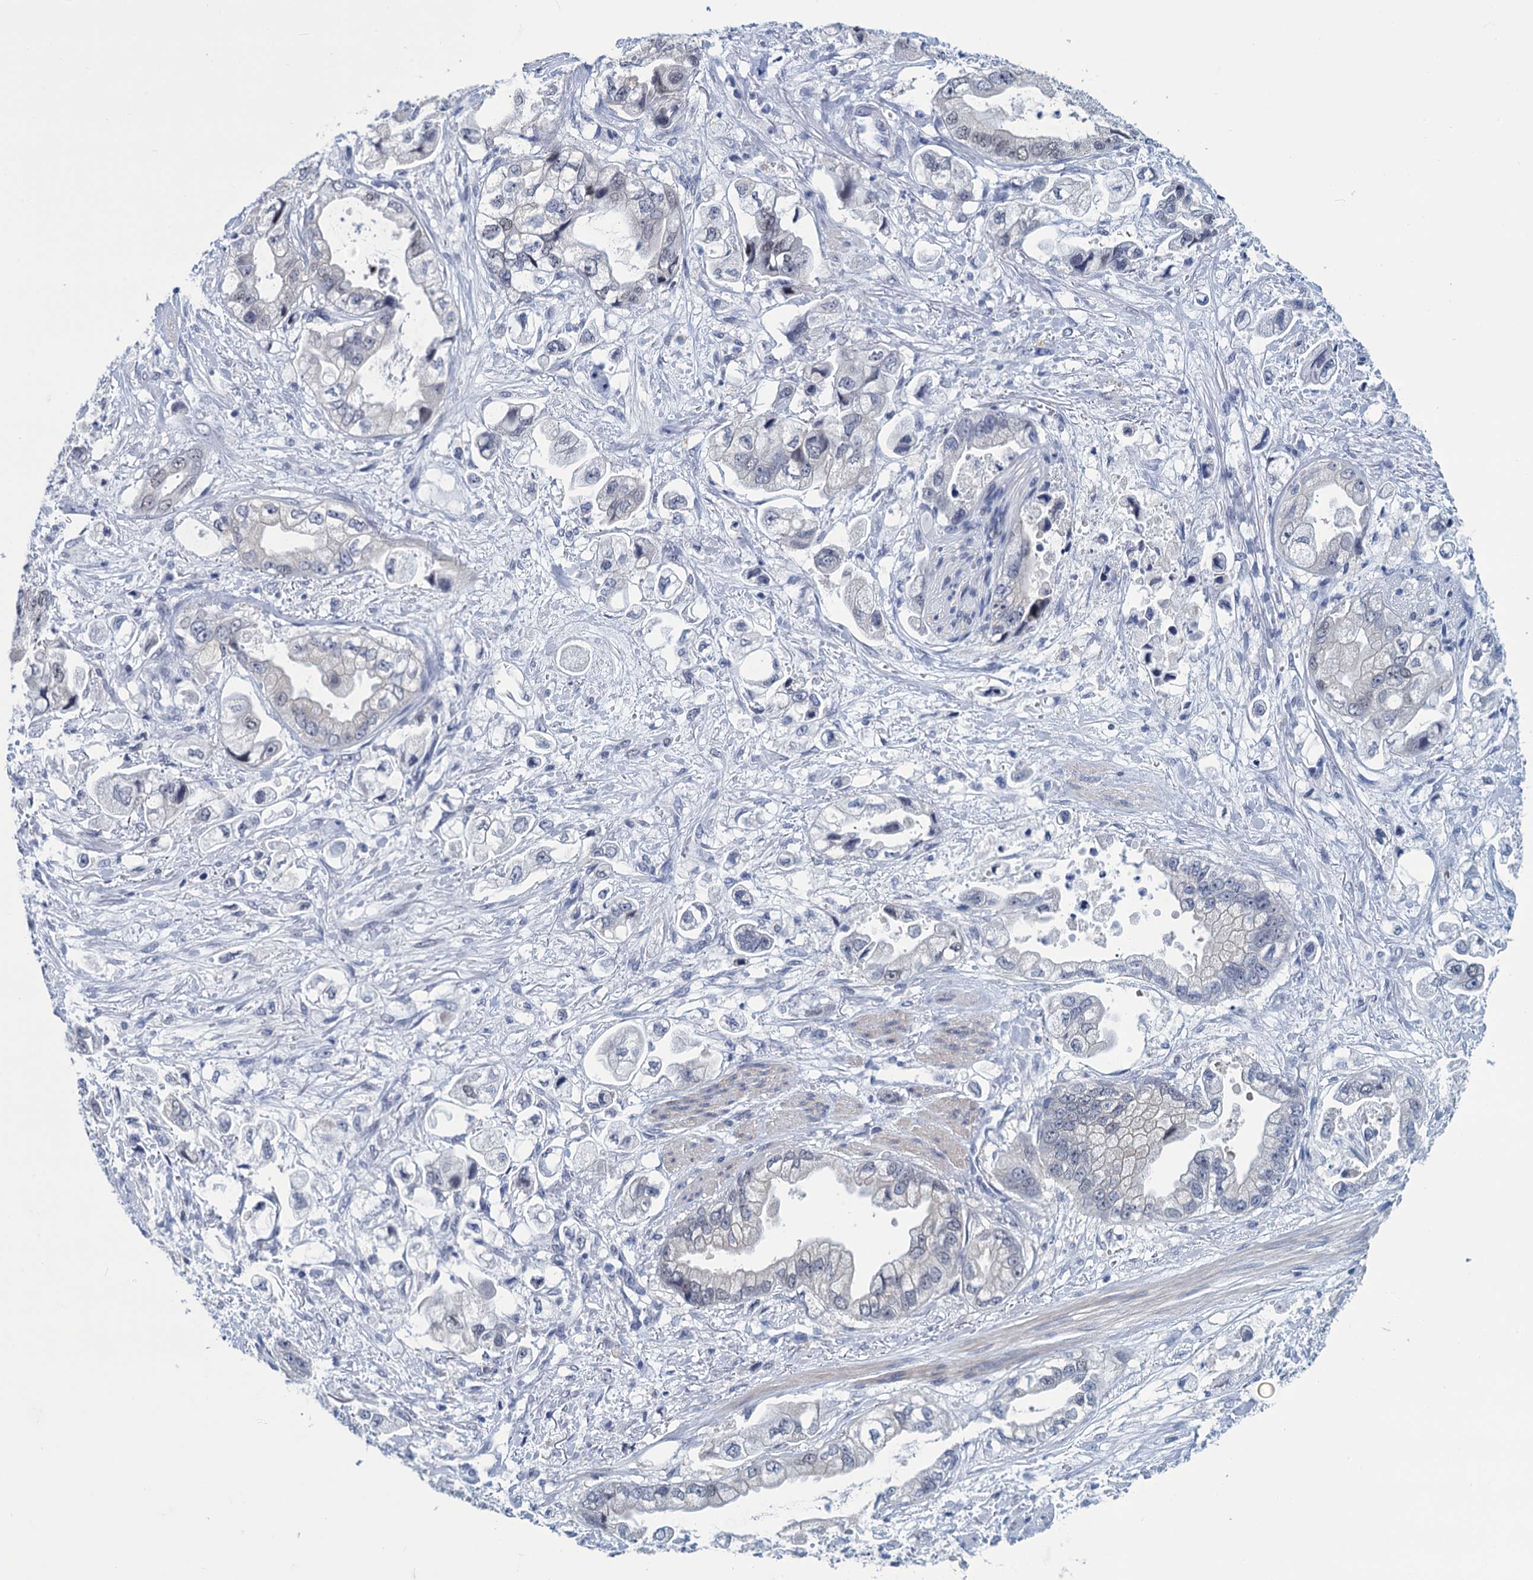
{"staining": {"intensity": "negative", "quantity": "none", "location": "none"}, "tissue": "stomach cancer", "cell_type": "Tumor cells", "image_type": "cancer", "snomed": [{"axis": "morphology", "description": "Adenocarcinoma, NOS"}, {"axis": "topography", "description": "Stomach"}], "caption": "Stomach cancer (adenocarcinoma) was stained to show a protein in brown. There is no significant staining in tumor cells.", "gene": "GINS3", "patient": {"sex": "male", "age": 62}}